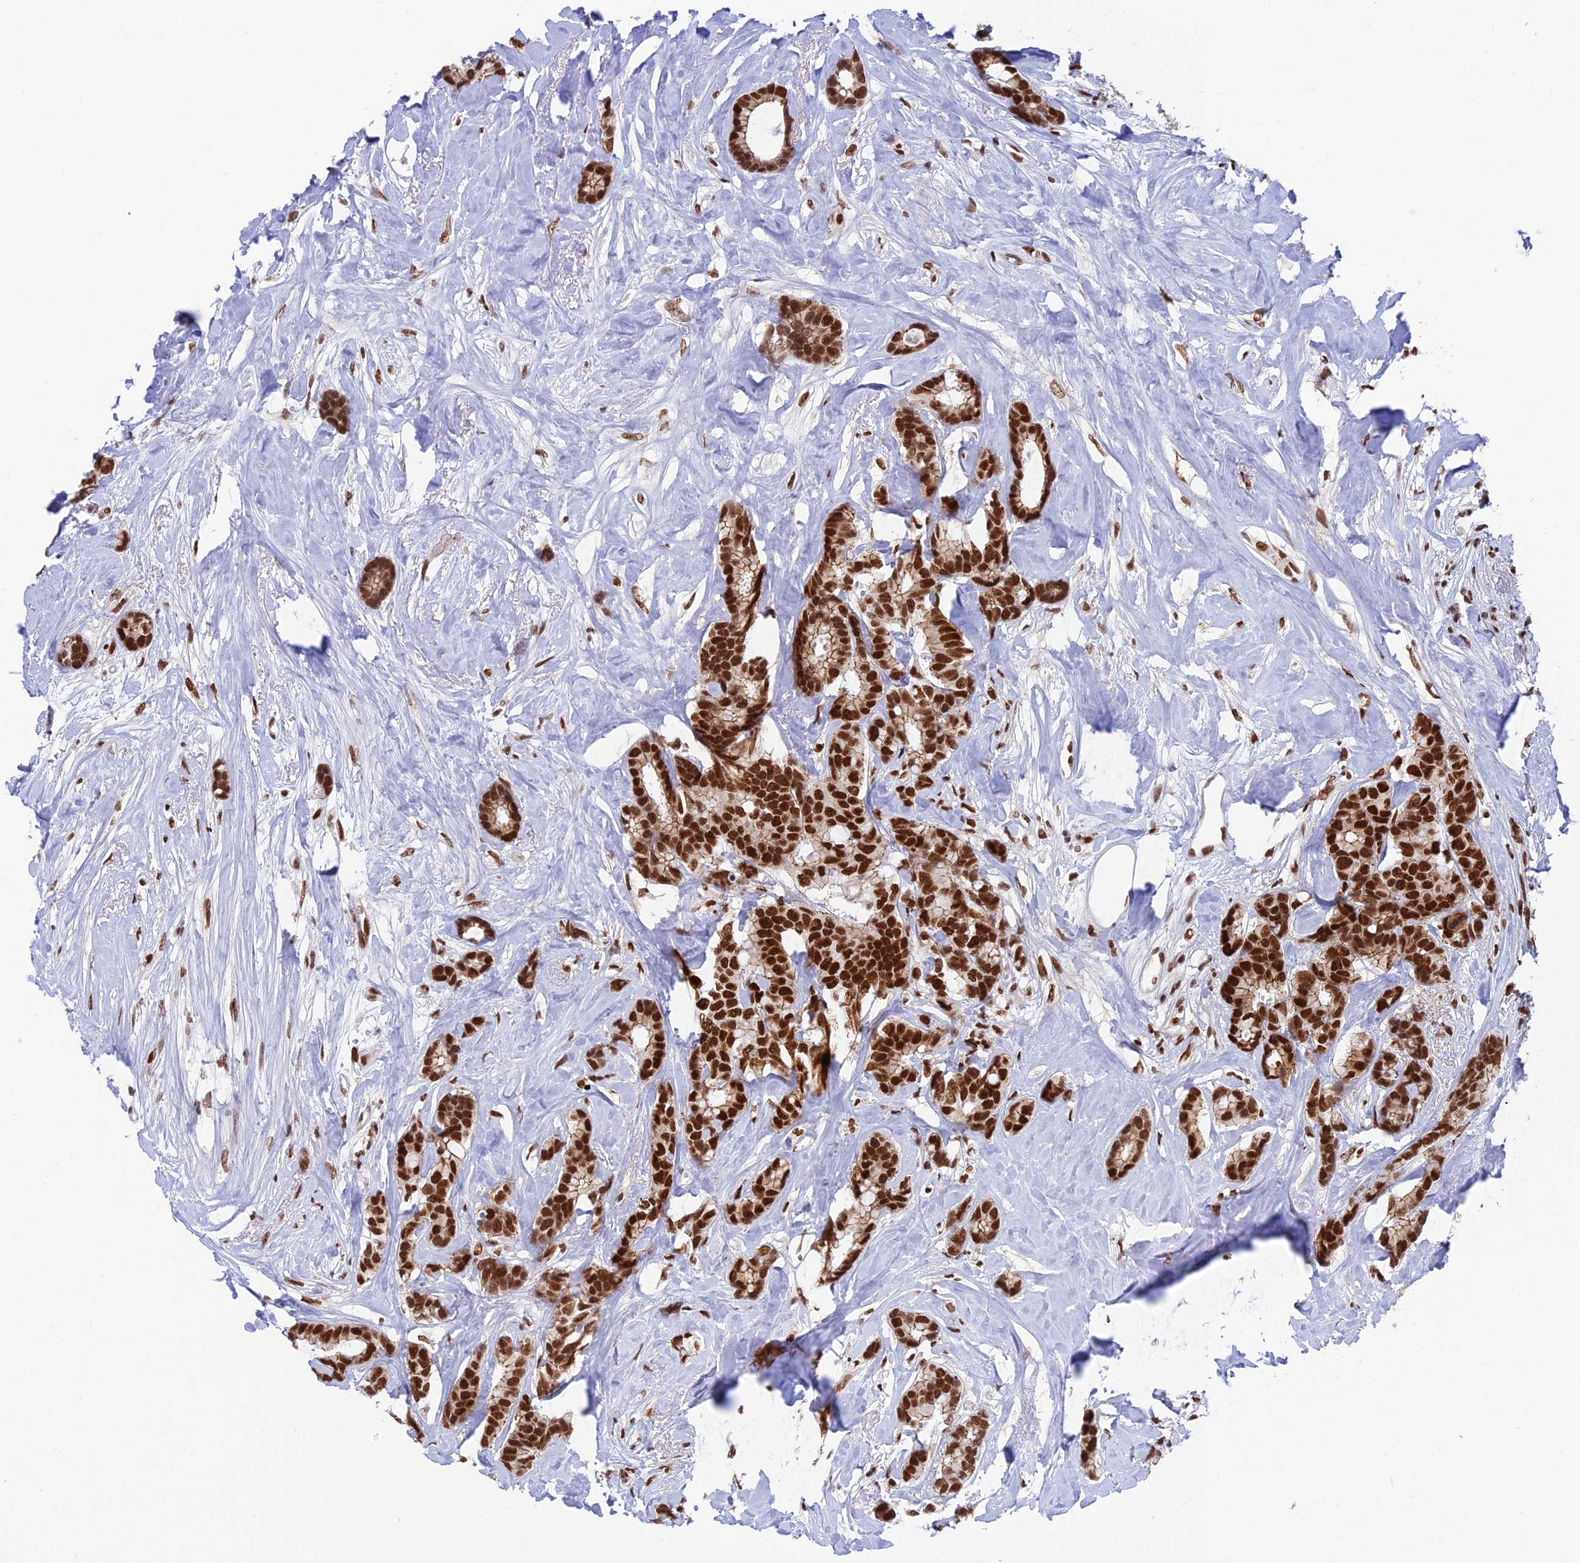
{"staining": {"intensity": "strong", "quantity": ">75%", "location": "nuclear"}, "tissue": "breast cancer", "cell_type": "Tumor cells", "image_type": "cancer", "snomed": [{"axis": "morphology", "description": "Duct carcinoma"}, {"axis": "topography", "description": "Breast"}], "caption": "Immunohistochemistry (IHC) photomicrograph of neoplastic tissue: breast cancer (invasive ductal carcinoma) stained using IHC demonstrates high levels of strong protein expression localized specifically in the nuclear of tumor cells, appearing as a nuclear brown color.", "gene": "EEF1AKMT3", "patient": {"sex": "female", "age": 87}}